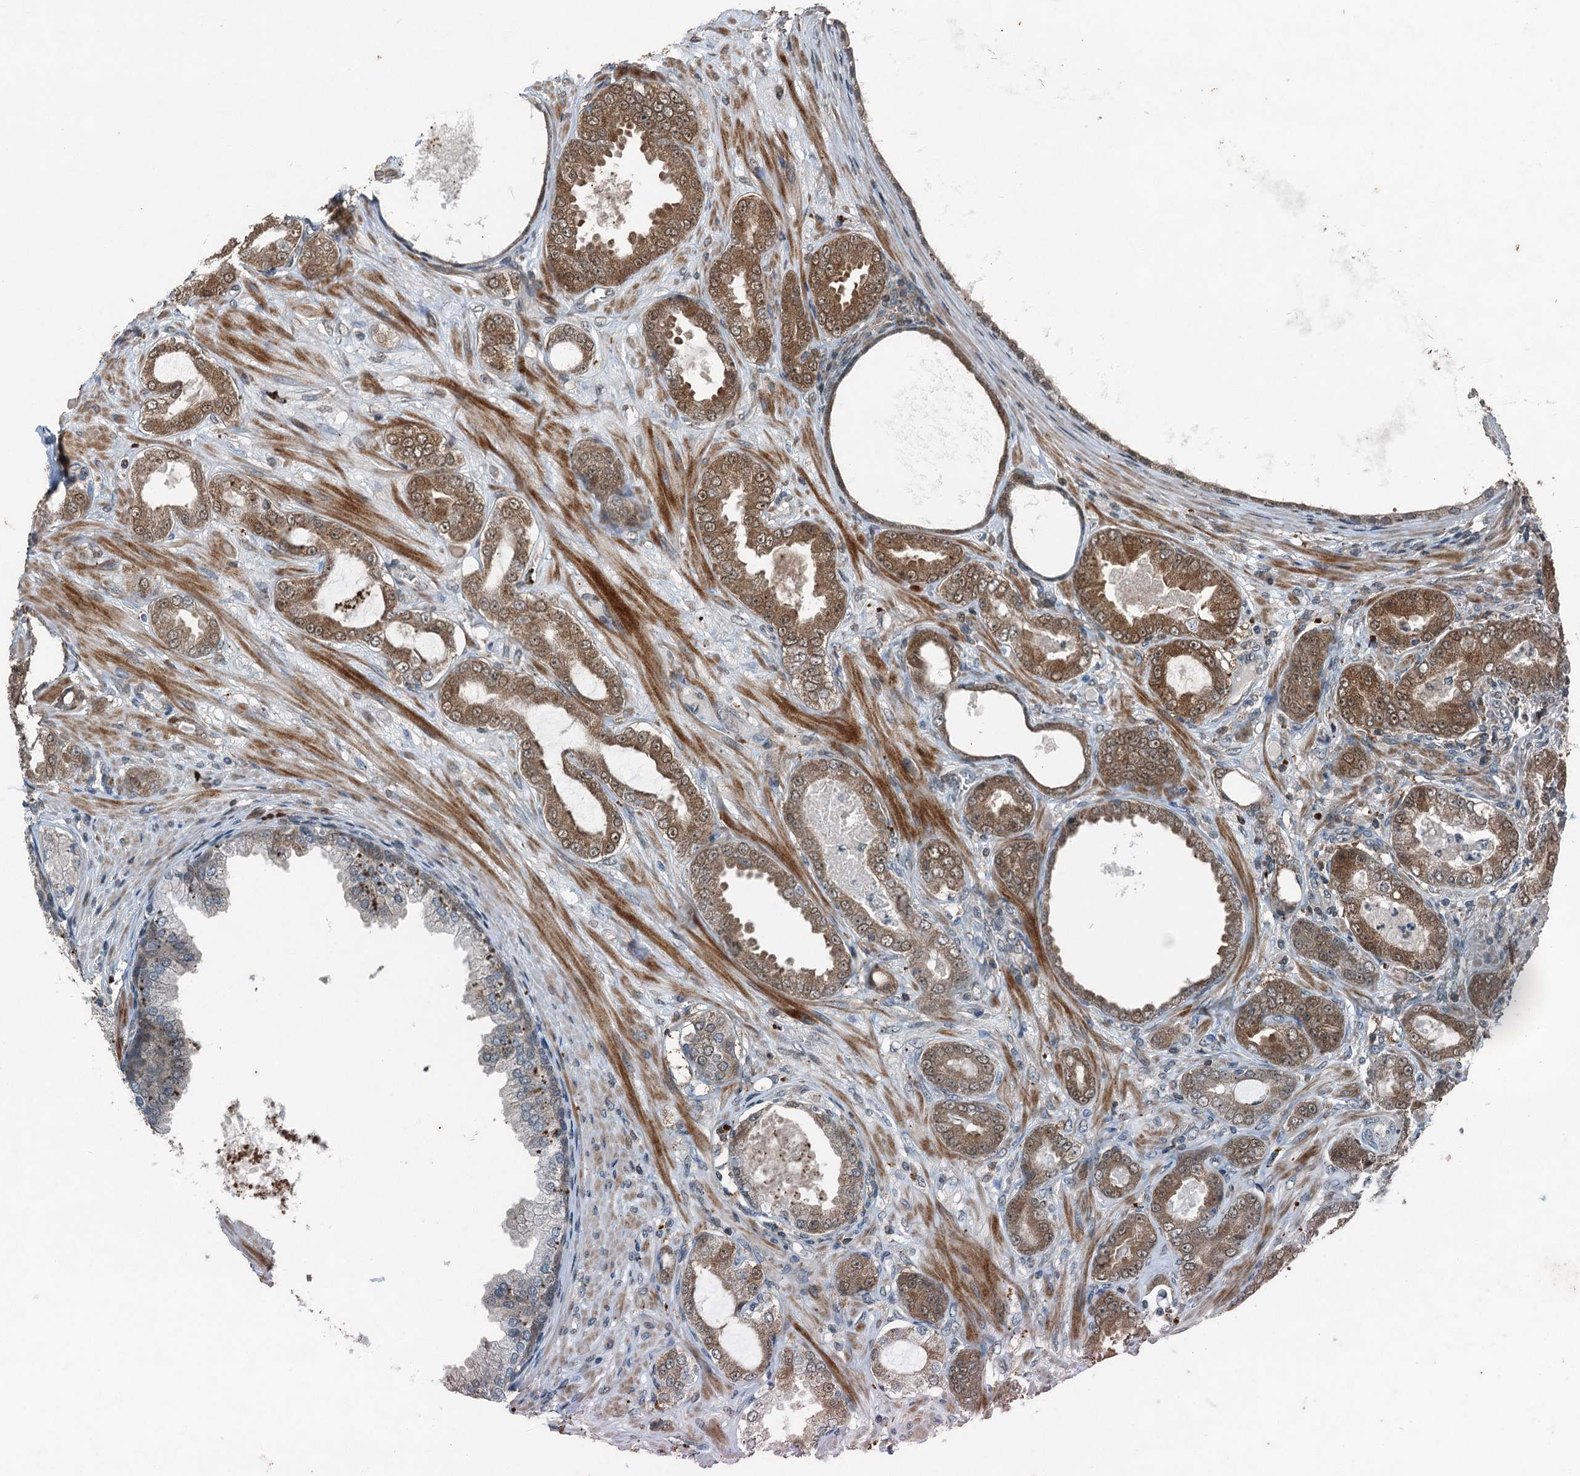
{"staining": {"intensity": "moderate", "quantity": "25%-75%", "location": "cytoplasmic/membranous"}, "tissue": "prostate cancer", "cell_type": "Tumor cells", "image_type": "cancer", "snomed": [{"axis": "morphology", "description": "Adenocarcinoma, Low grade"}, {"axis": "topography", "description": "Prostate"}], "caption": "Immunohistochemistry of human prostate low-grade adenocarcinoma exhibits medium levels of moderate cytoplasmic/membranous expression in approximately 25%-75% of tumor cells.", "gene": "TCTN1", "patient": {"sex": "male", "age": 63}}